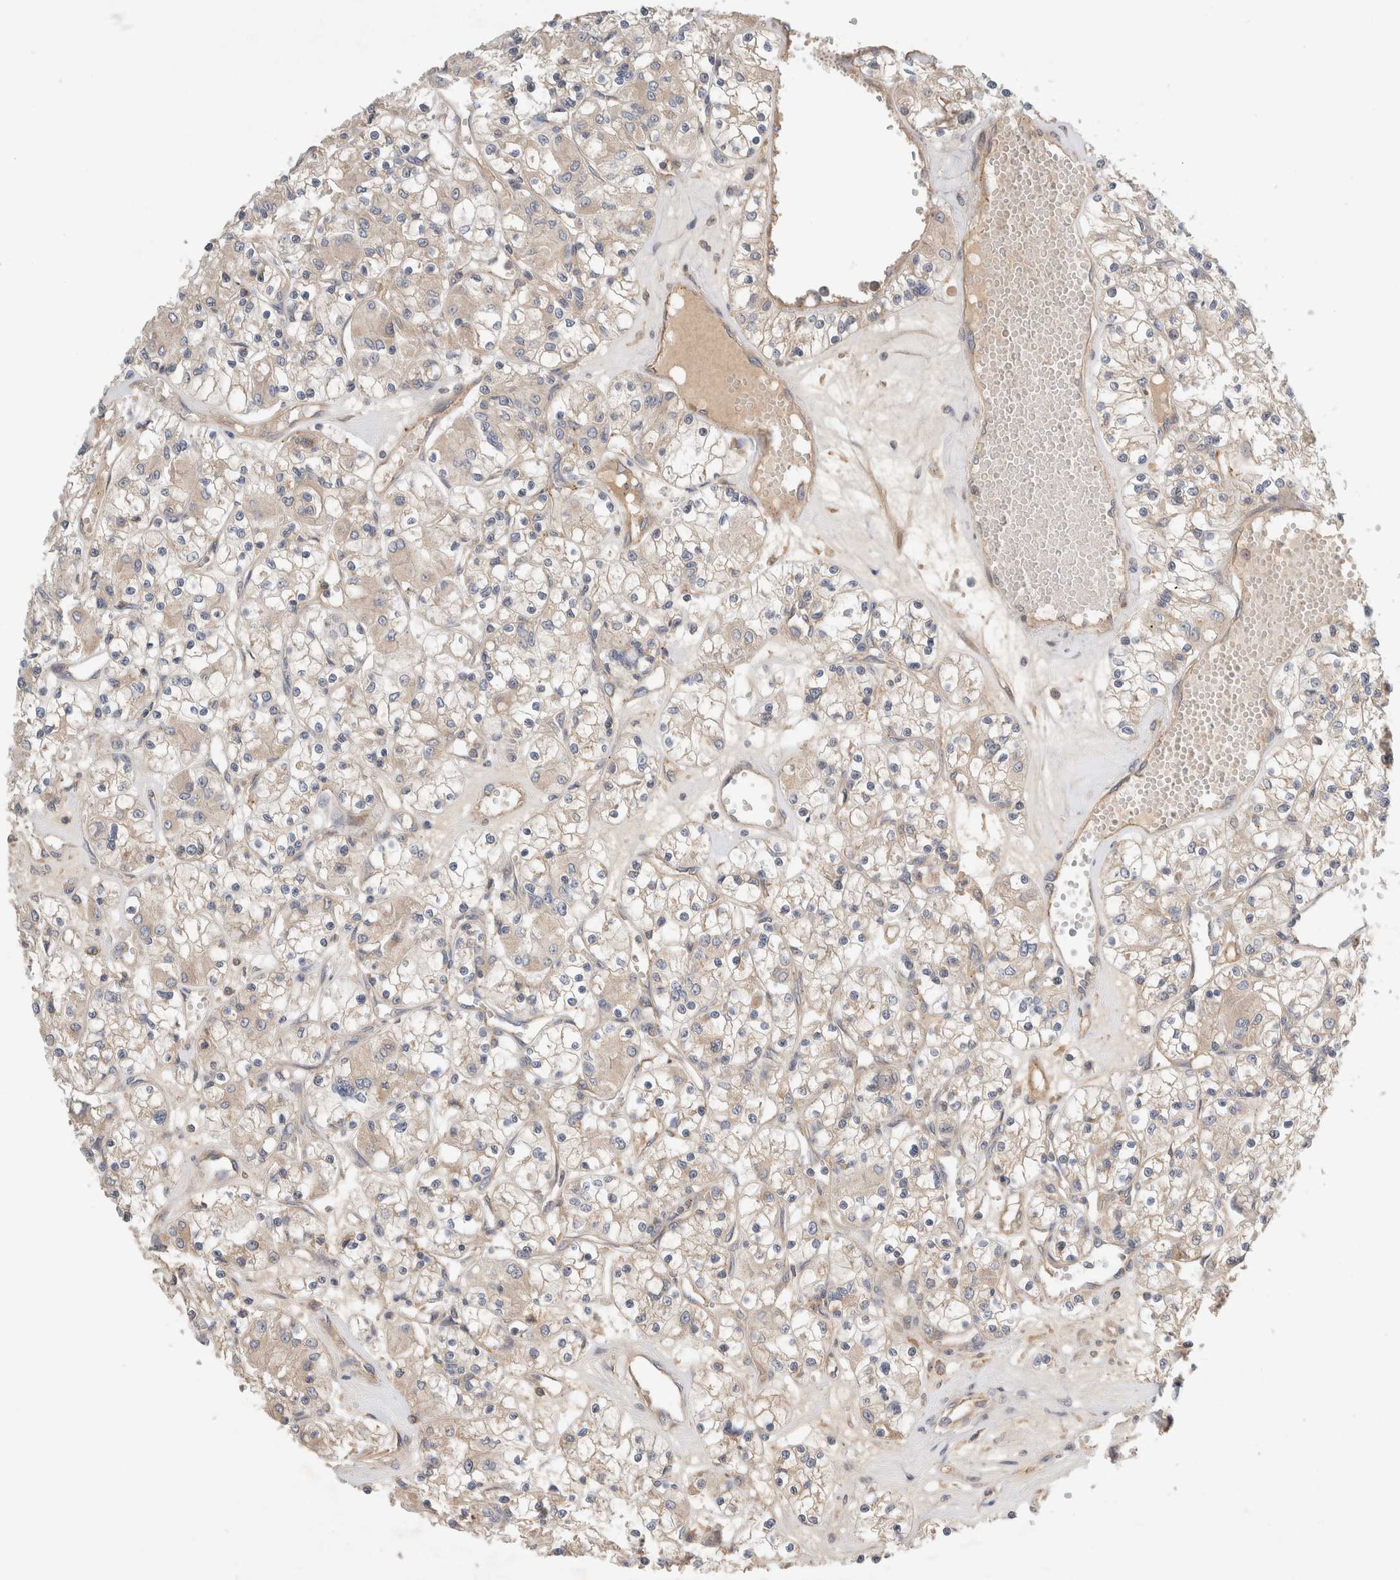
{"staining": {"intensity": "weak", "quantity": "<25%", "location": "cytoplasmic/membranous"}, "tissue": "renal cancer", "cell_type": "Tumor cells", "image_type": "cancer", "snomed": [{"axis": "morphology", "description": "Adenocarcinoma, NOS"}, {"axis": "topography", "description": "Kidney"}], "caption": "Adenocarcinoma (renal) was stained to show a protein in brown. There is no significant expression in tumor cells. Nuclei are stained in blue.", "gene": "ARMC9", "patient": {"sex": "female", "age": 59}}